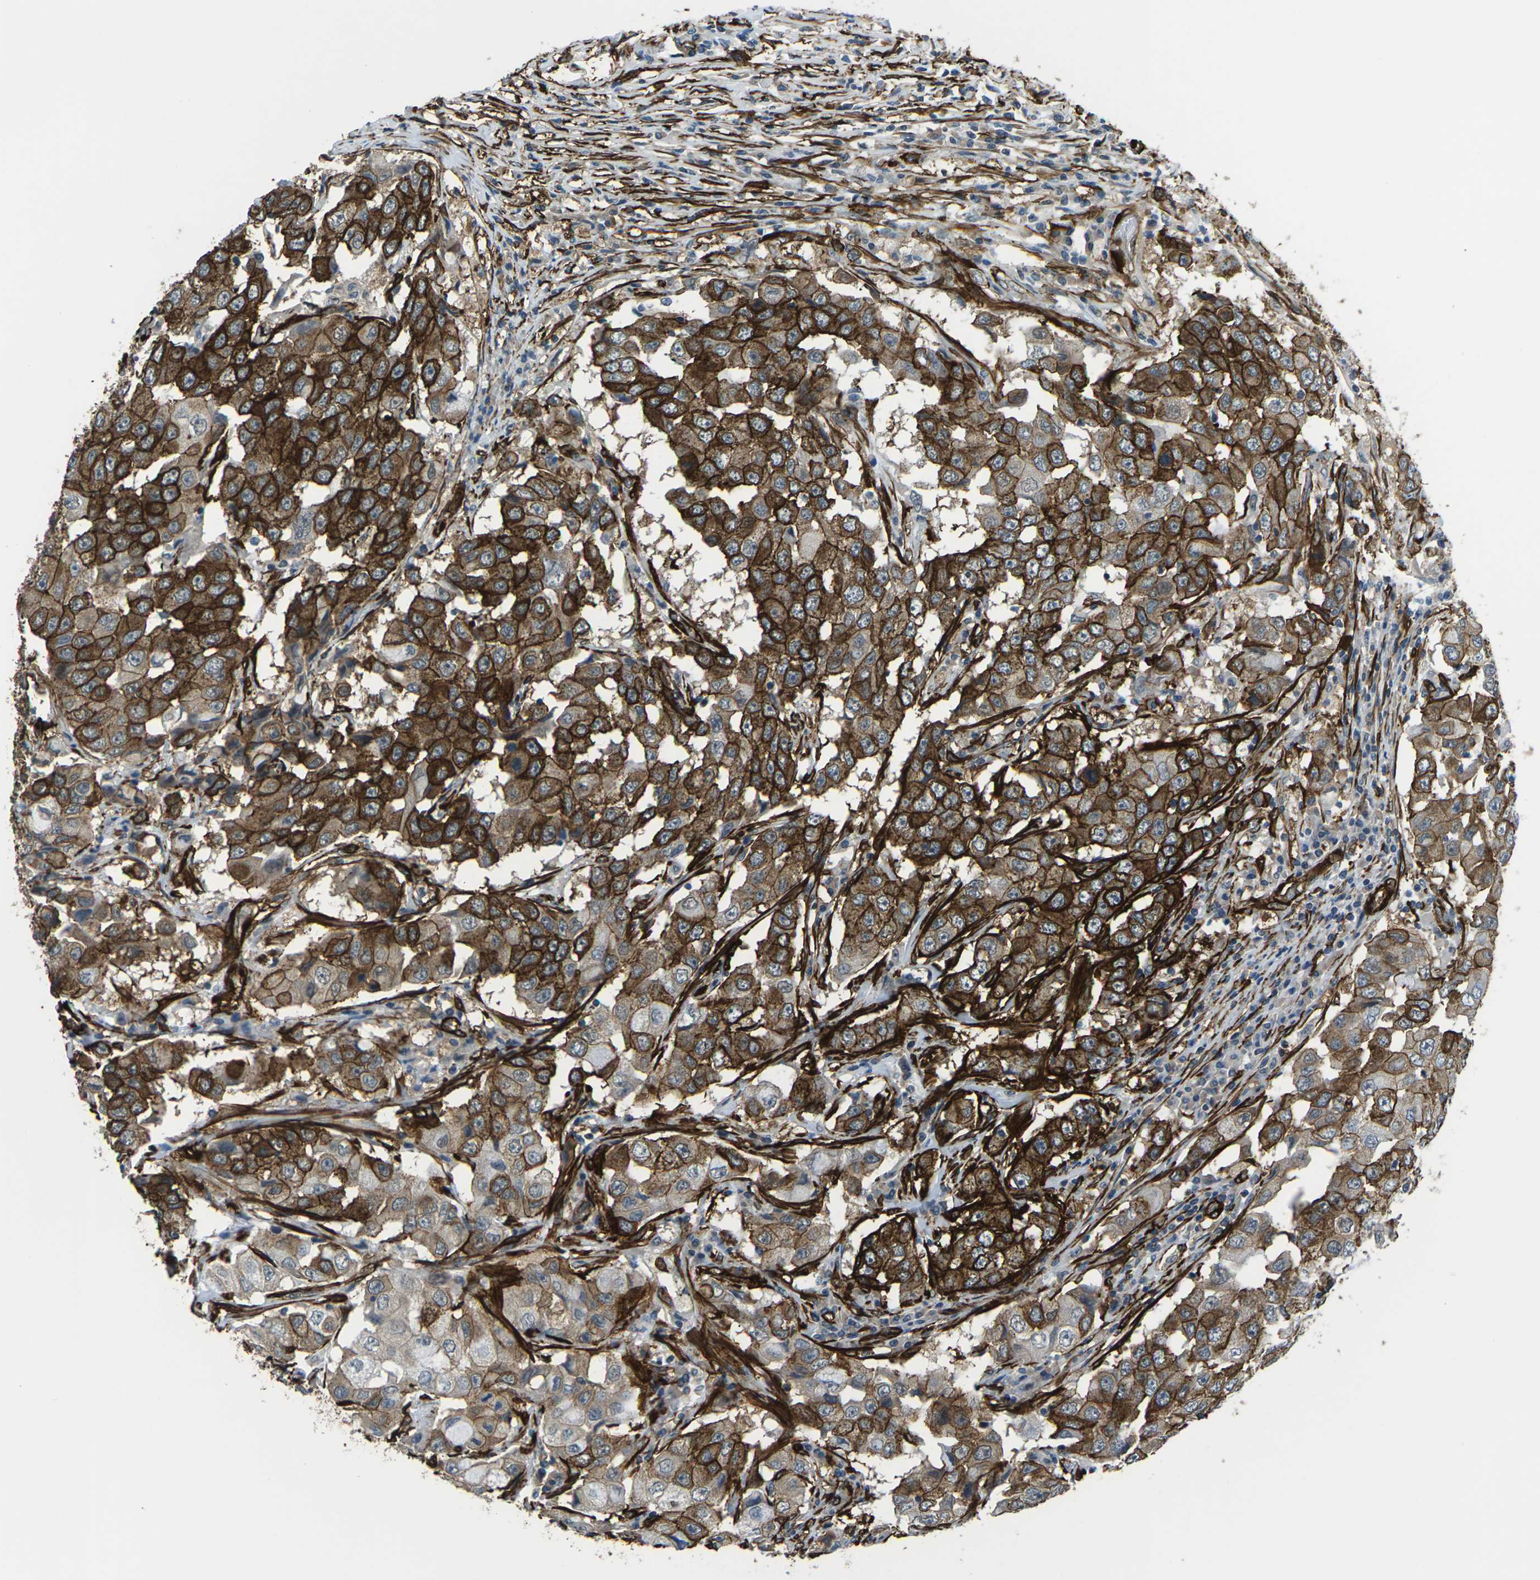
{"staining": {"intensity": "strong", "quantity": ">75%", "location": "cytoplasmic/membranous"}, "tissue": "breast cancer", "cell_type": "Tumor cells", "image_type": "cancer", "snomed": [{"axis": "morphology", "description": "Duct carcinoma"}, {"axis": "topography", "description": "Breast"}], "caption": "Infiltrating ductal carcinoma (breast) was stained to show a protein in brown. There is high levels of strong cytoplasmic/membranous positivity in about >75% of tumor cells.", "gene": "GRAMD1C", "patient": {"sex": "female", "age": 27}}